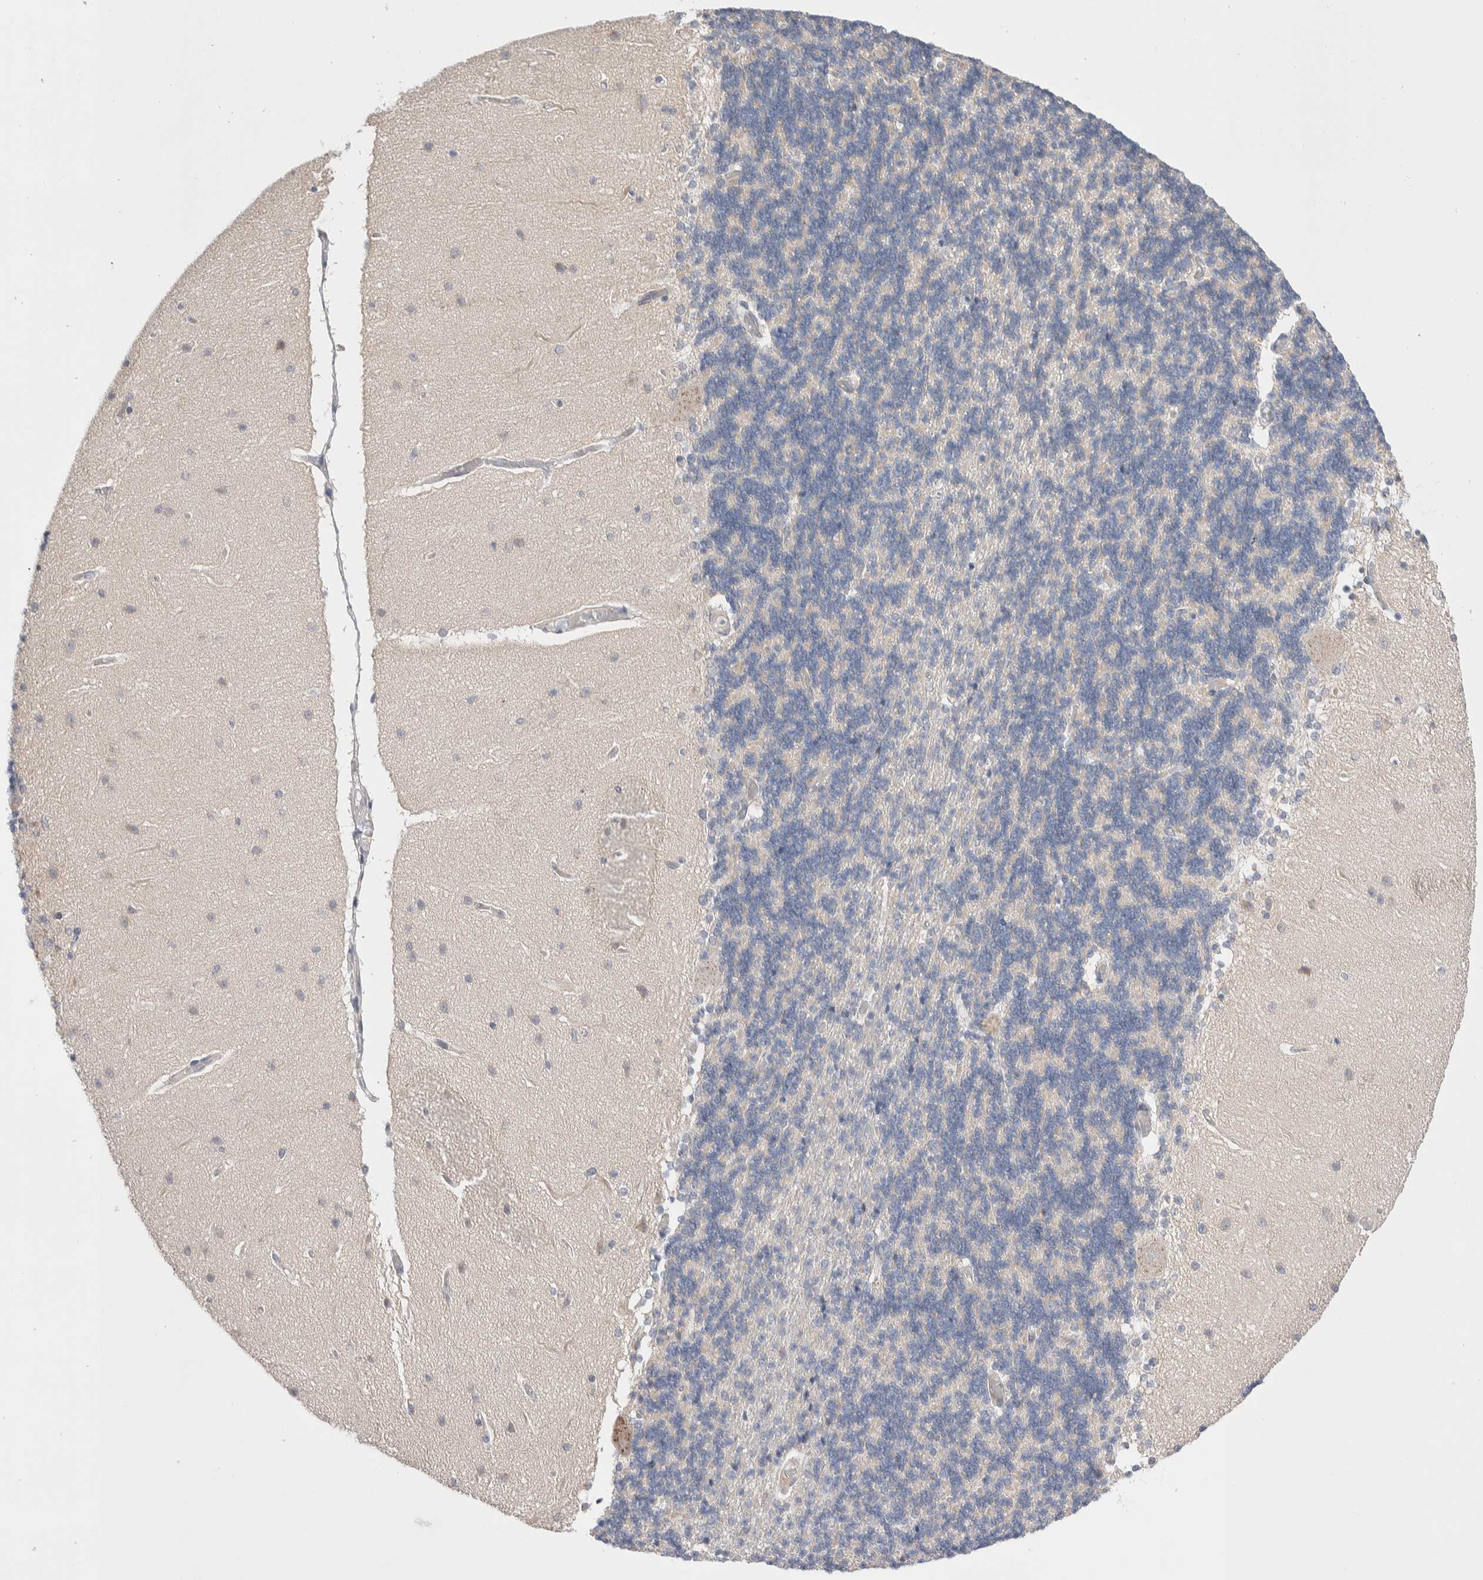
{"staining": {"intensity": "negative", "quantity": "none", "location": "none"}, "tissue": "cerebellum", "cell_type": "Cells in granular layer", "image_type": "normal", "snomed": [{"axis": "morphology", "description": "Normal tissue, NOS"}, {"axis": "topography", "description": "Cerebellum"}], "caption": "Immunohistochemical staining of normal cerebellum exhibits no significant expression in cells in granular layer. Nuclei are stained in blue.", "gene": "C1orf112", "patient": {"sex": "female", "age": 54}}